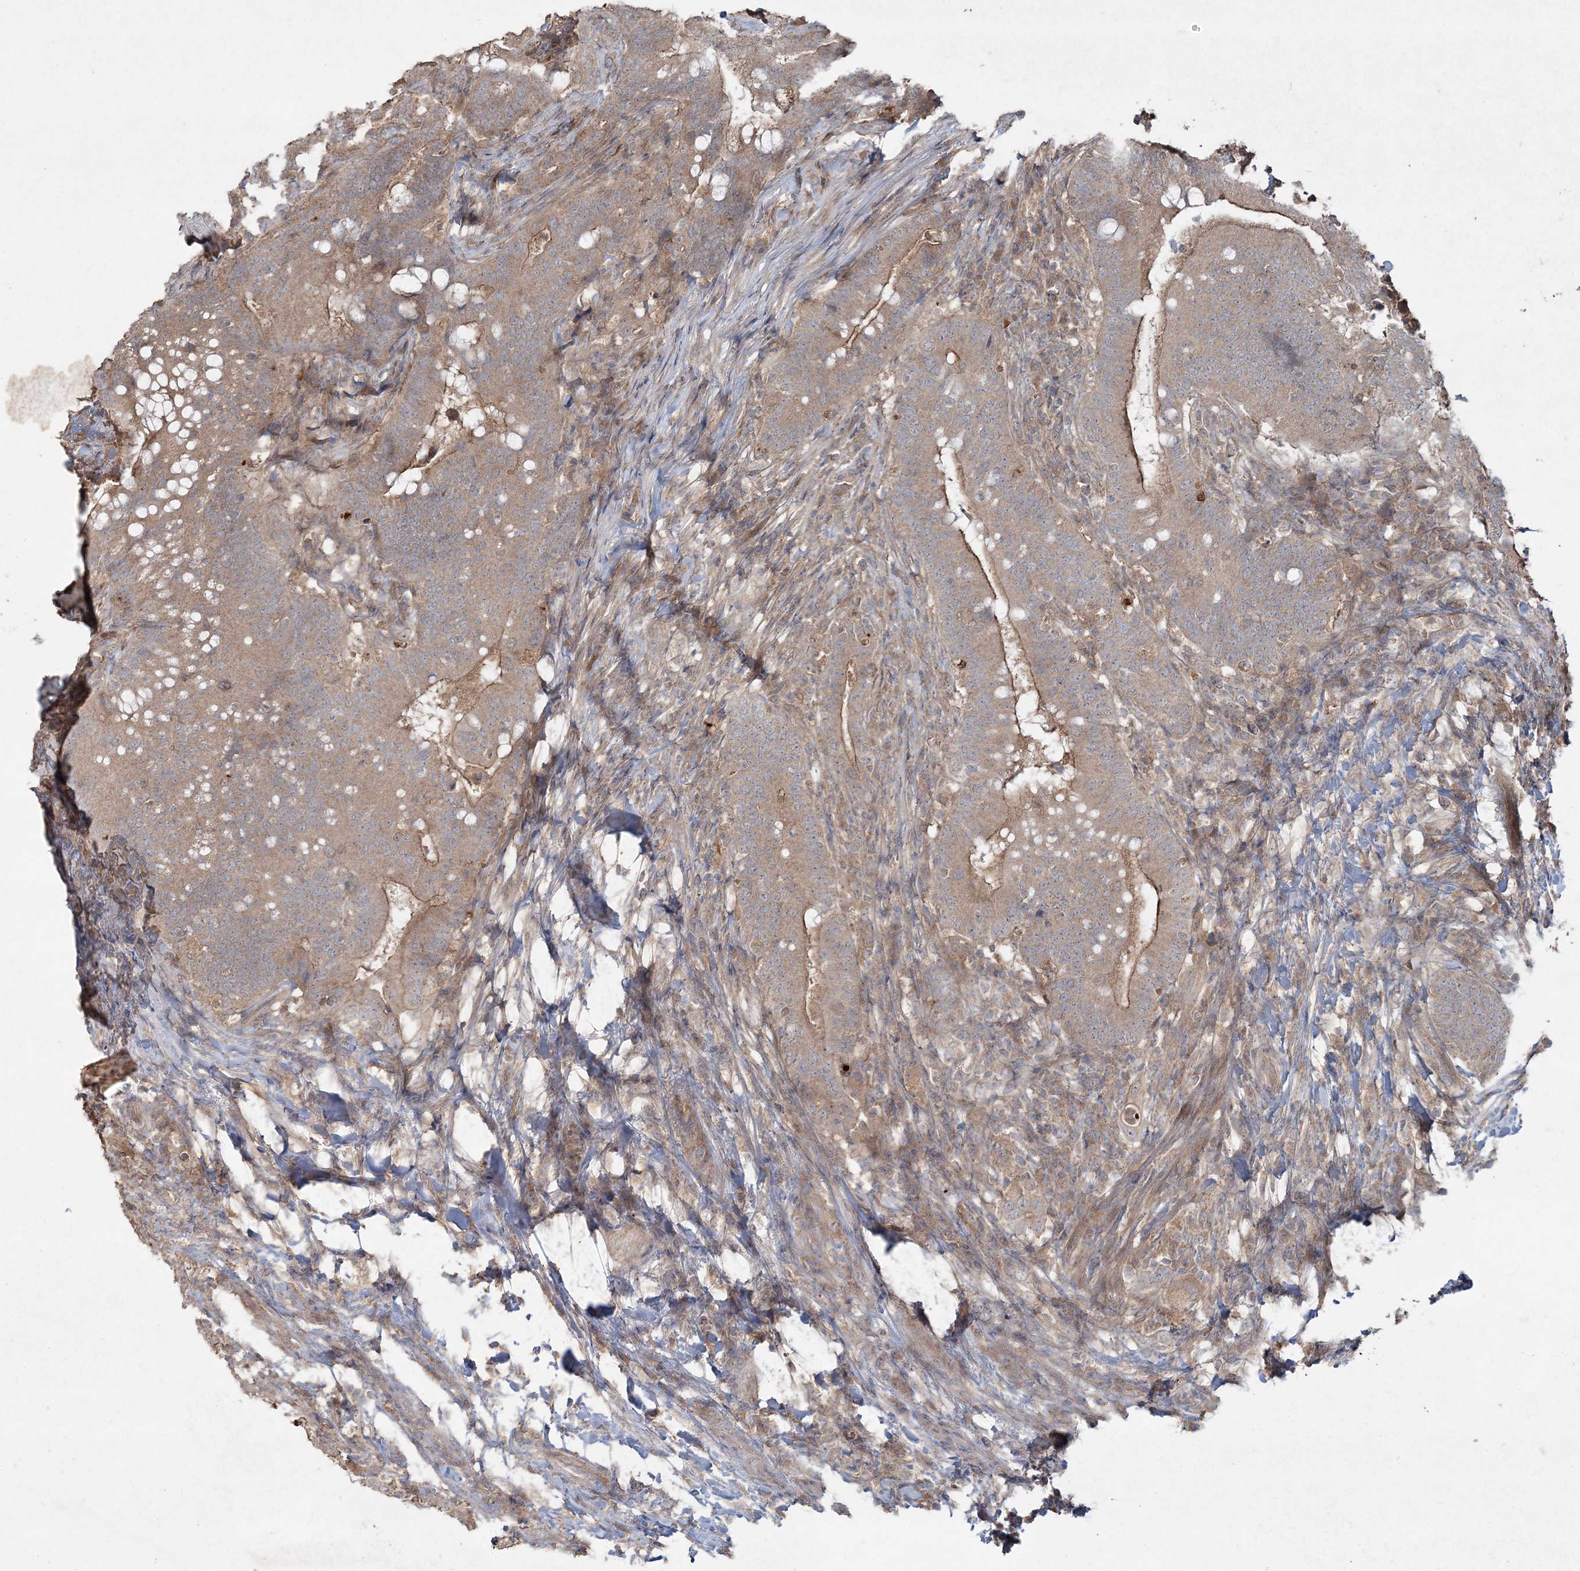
{"staining": {"intensity": "moderate", "quantity": "25%-75%", "location": "cytoplasmic/membranous"}, "tissue": "colorectal cancer", "cell_type": "Tumor cells", "image_type": "cancer", "snomed": [{"axis": "morphology", "description": "Adenocarcinoma, NOS"}, {"axis": "topography", "description": "Colon"}], "caption": "DAB (3,3'-diaminobenzidine) immunohistochemical staining of colorectal cancer shows moderate cytoplasmic/membranous protein expression in about 25%-75% of tumor cells.", "gene": "SPRY1", "patient": {"sex": "female", "age": 66}}